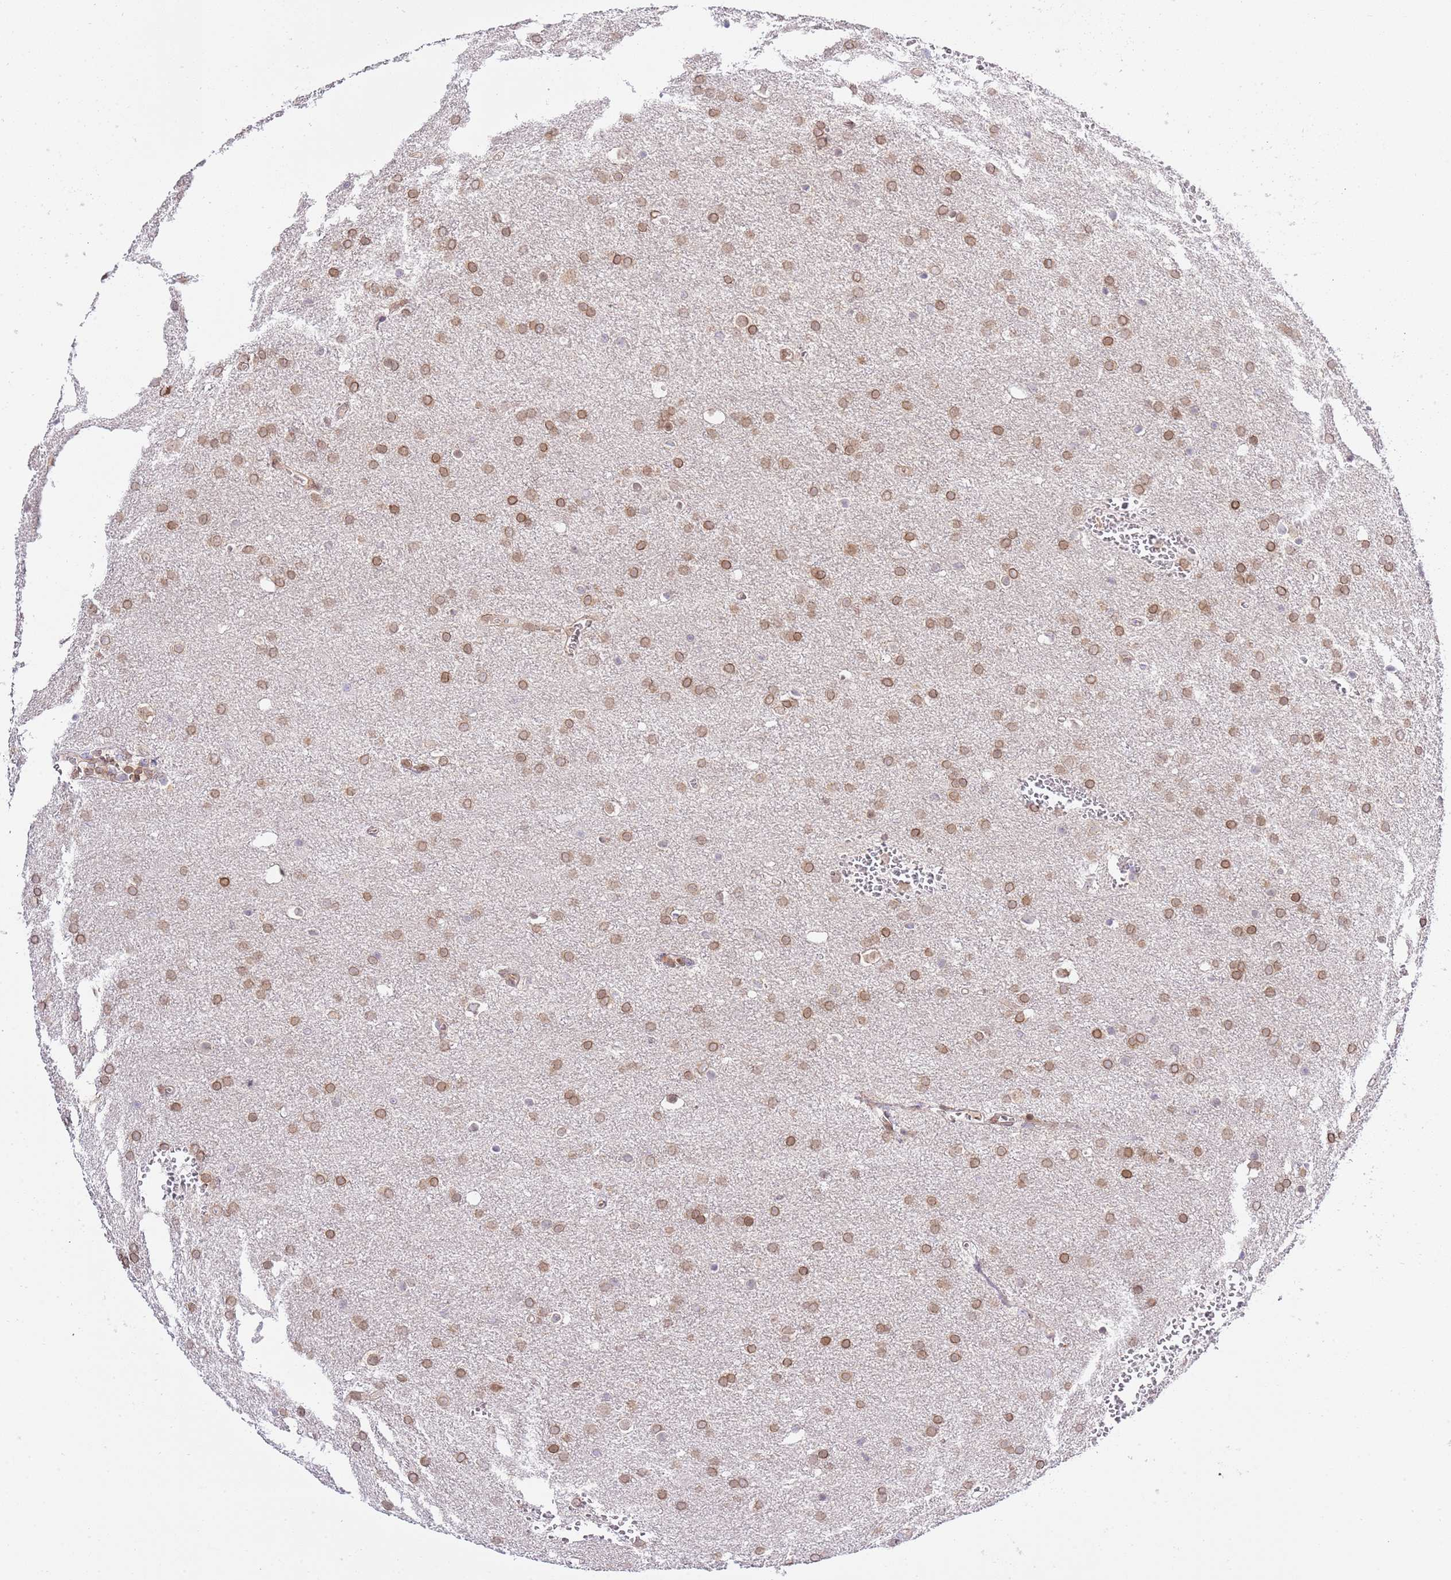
{"staining": {"intensity": "moderate", "quantity": ">75%", "location": "cytoplasmic/membranous,nuclear"}, "tissue": "glioma", "cell_type": "Tumor cells", "image_type": "cancer", "snomed": [{"axis": "morphology", "description": "Glioma, malignant, Low grade"}, {"axis": "topography", "description": "Brain"}], "caption": "Low-grade glioma (malignant) was stained to show a protein in brown. There is medium levels of moderate cytoplasmic/membranous and nuclear positivity in about >75% of tumor cells.", "gene": "TRIM37", "patient": {"sex": "female", "age": 32}}